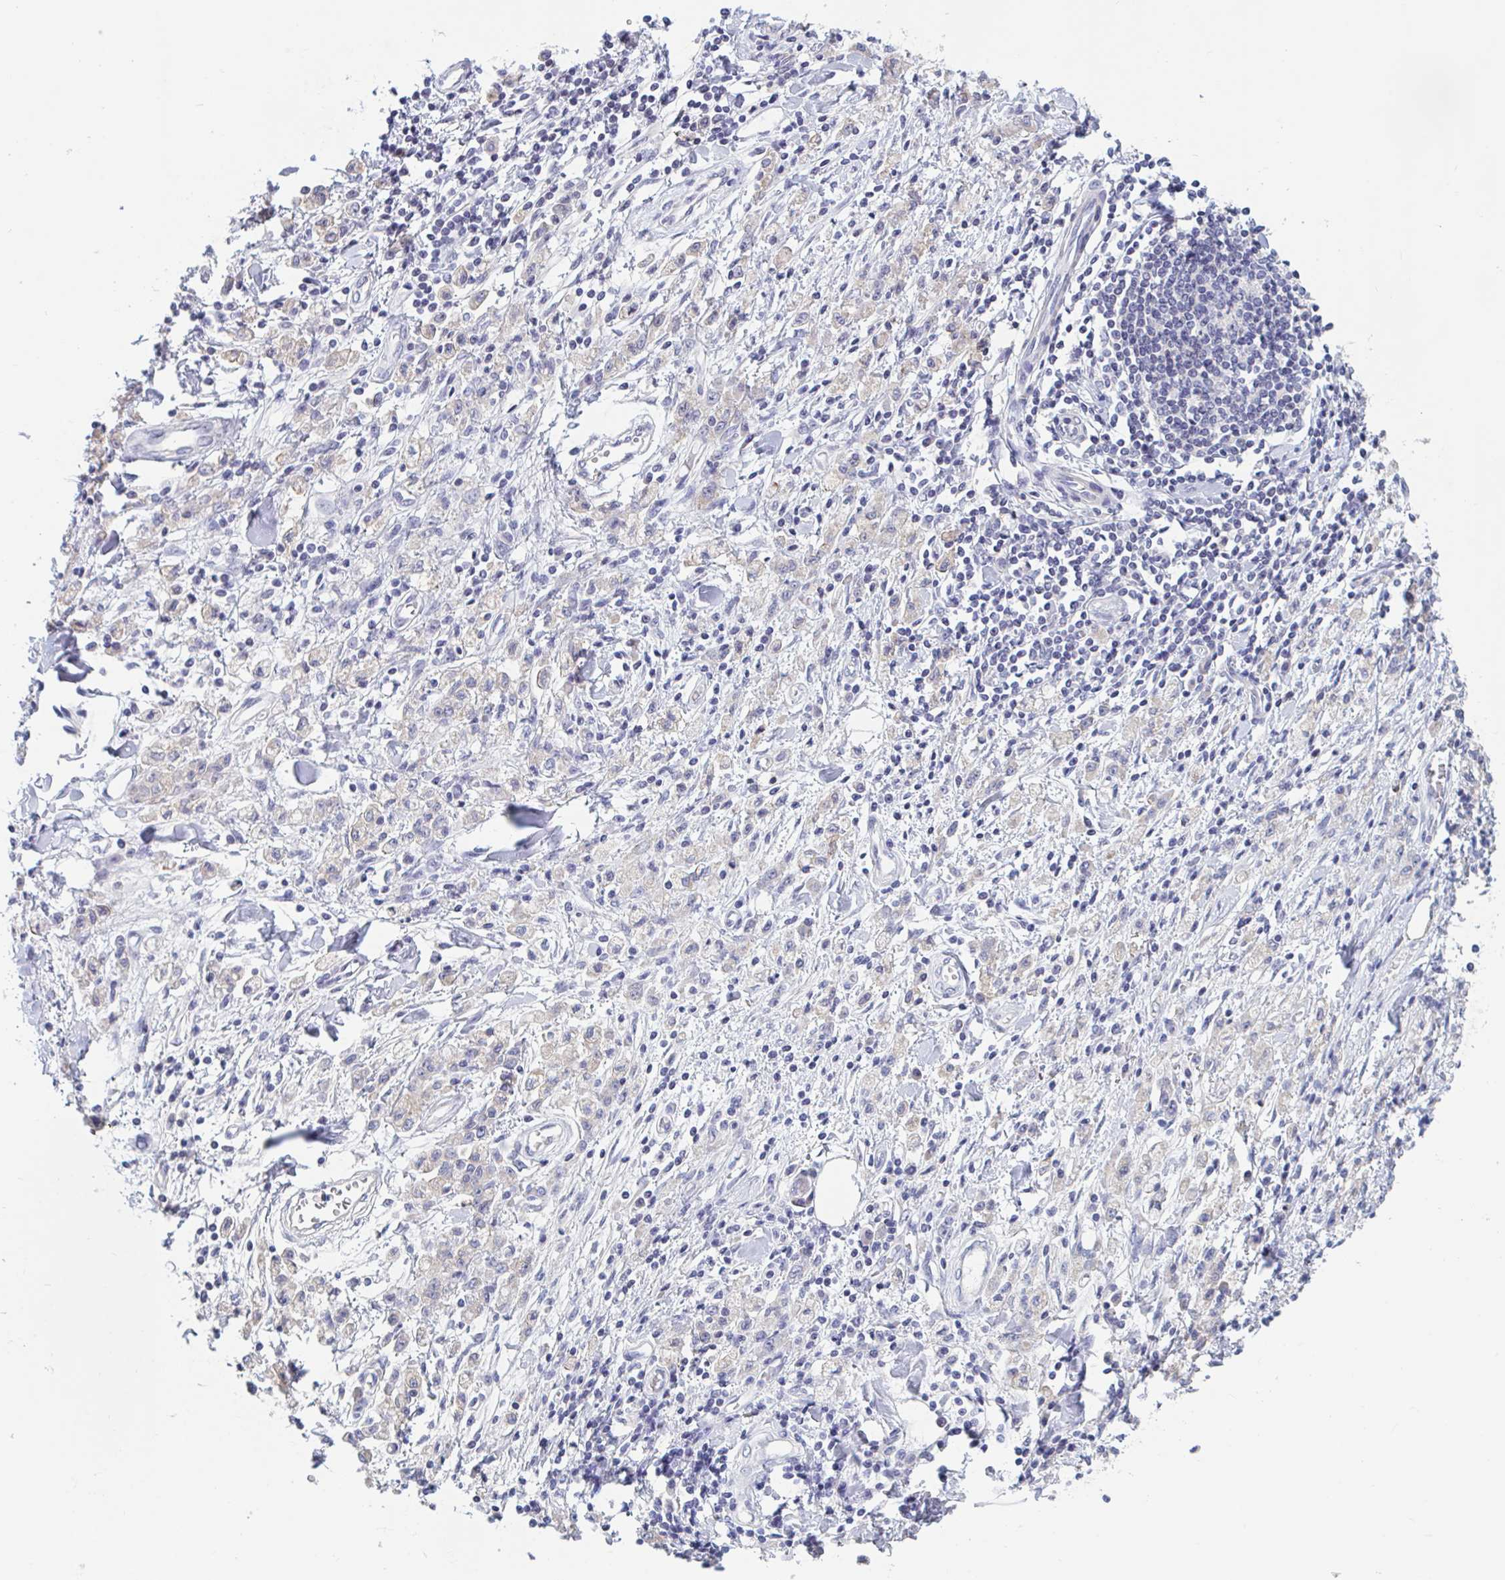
{"staining": {"intensity": "negative", "quantity": "none", "location": "none"}, "tissue": "stomach cancer", "cell_type": "Tumor cells", "image_type": "cancer", "snomed": [{"axis": "morphology", "description": "Adenocarcinoma, NOS"}, {"axis": "topography", "description": "Stomach"}], "caption": "High magnification brightfield microscopy of stomach adenocarcinoma stained with DAB (brown) and counterstained with hematoxylin (blue): tumor cells show no significant expression. (DAB IHC with hematoxylin counter stain).", "gene": "UNKL", "patient": {"sex": "male", "age": 77}}